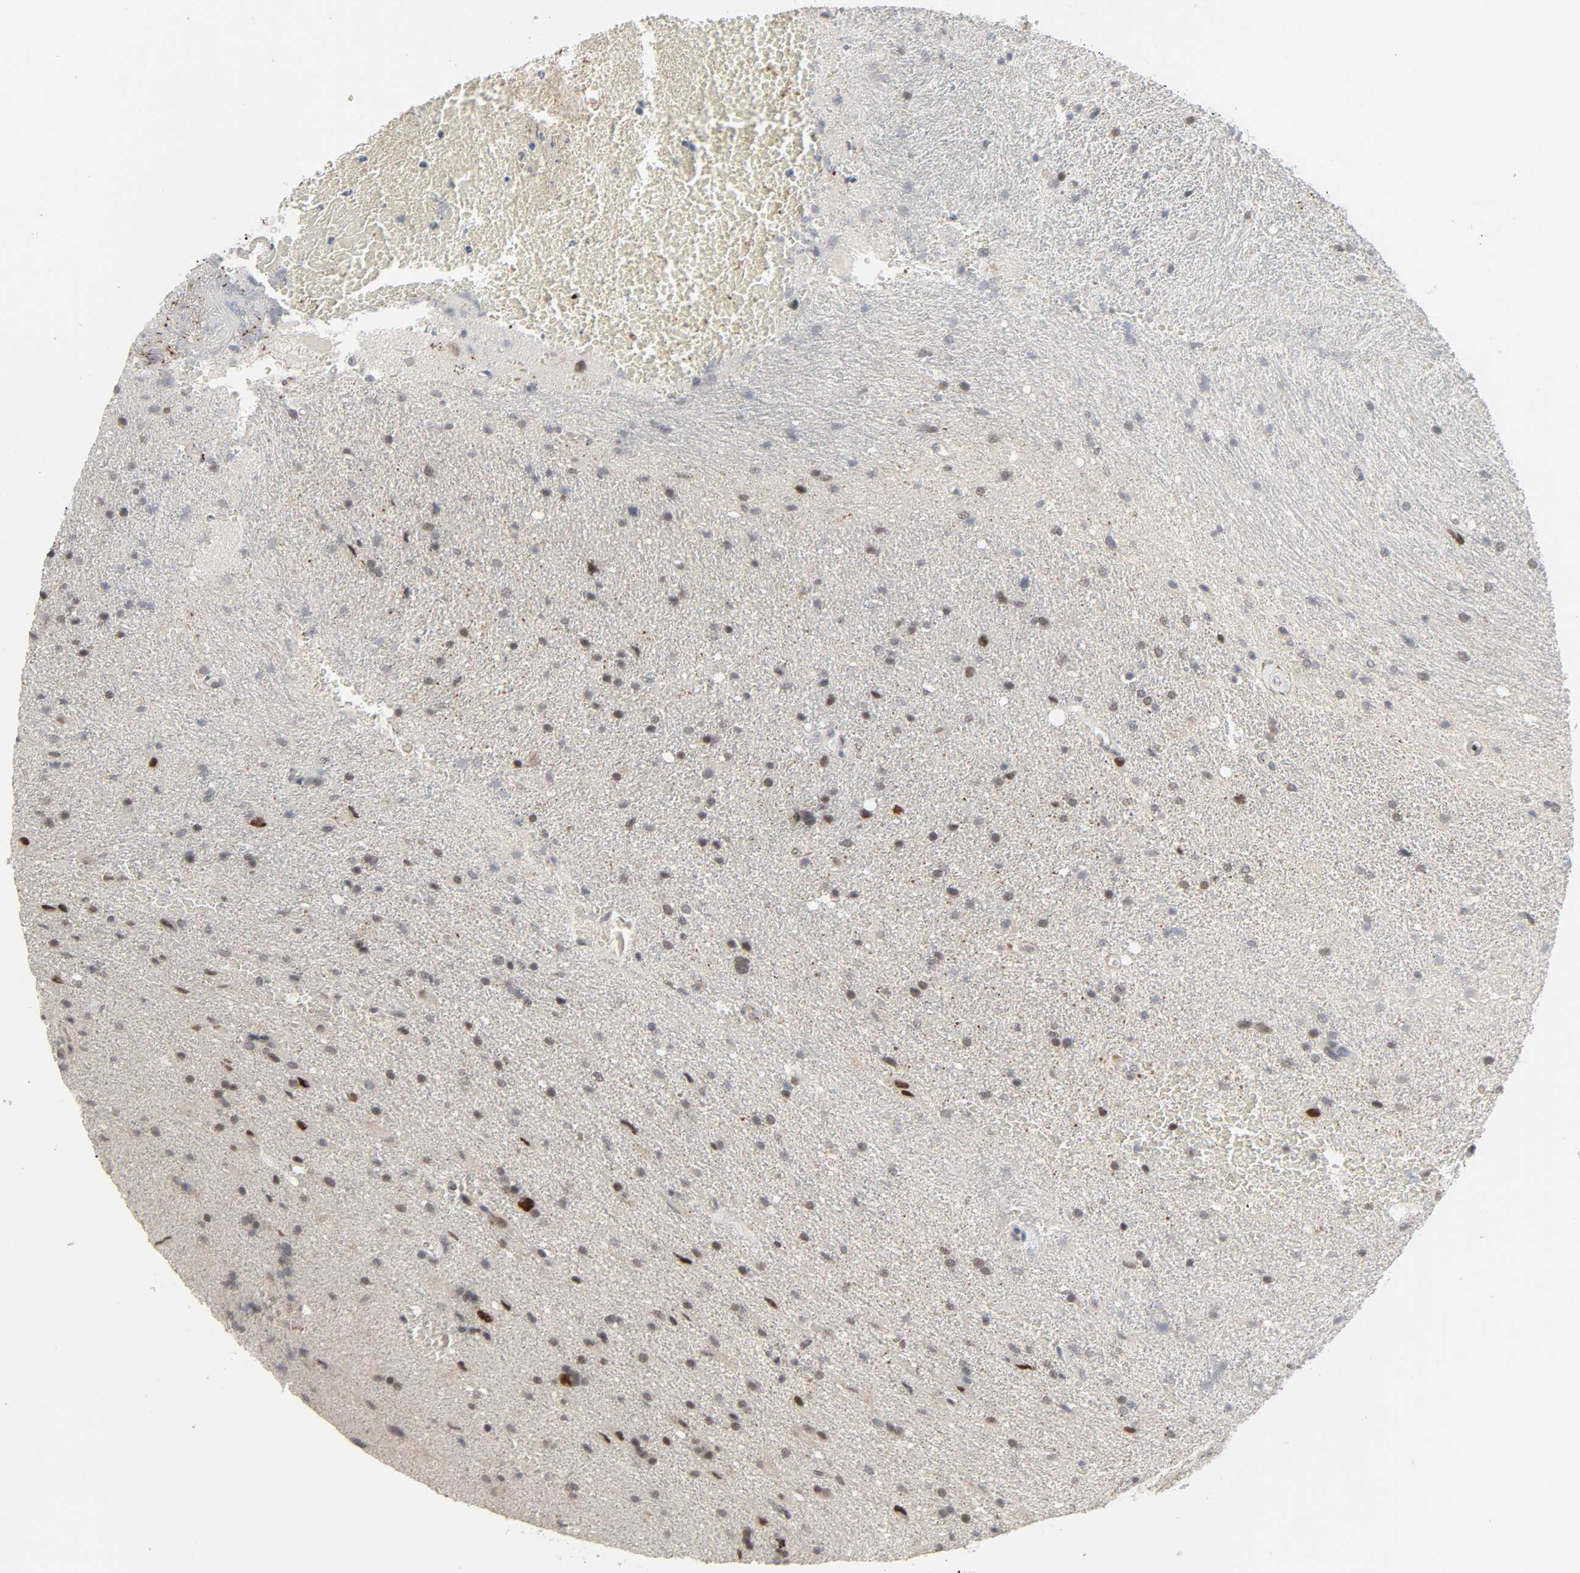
{"staining": {"intensity": "moderate", "quantity": "25%-75%", "location": "nuclear"}, "tissue": "glioma", "cell_type": "Tumor cells", "image_type": "cancer", "snomed": [{"axis": "morphology", "description": "Normal tissue, NOS"}, {"axis": "morphology", "description": "Glioma, malignant, High grade"}, {"axis": "topography", "description": "Cerebral cortex"}], "caption": "This is a micrograph of immunohistochemistry (IHC) staining of glioma, which shows moderate staining in the nuclear of tumor cells.", "gene": "ZNF222", "patient": {"sex": "male", "age": 56}}